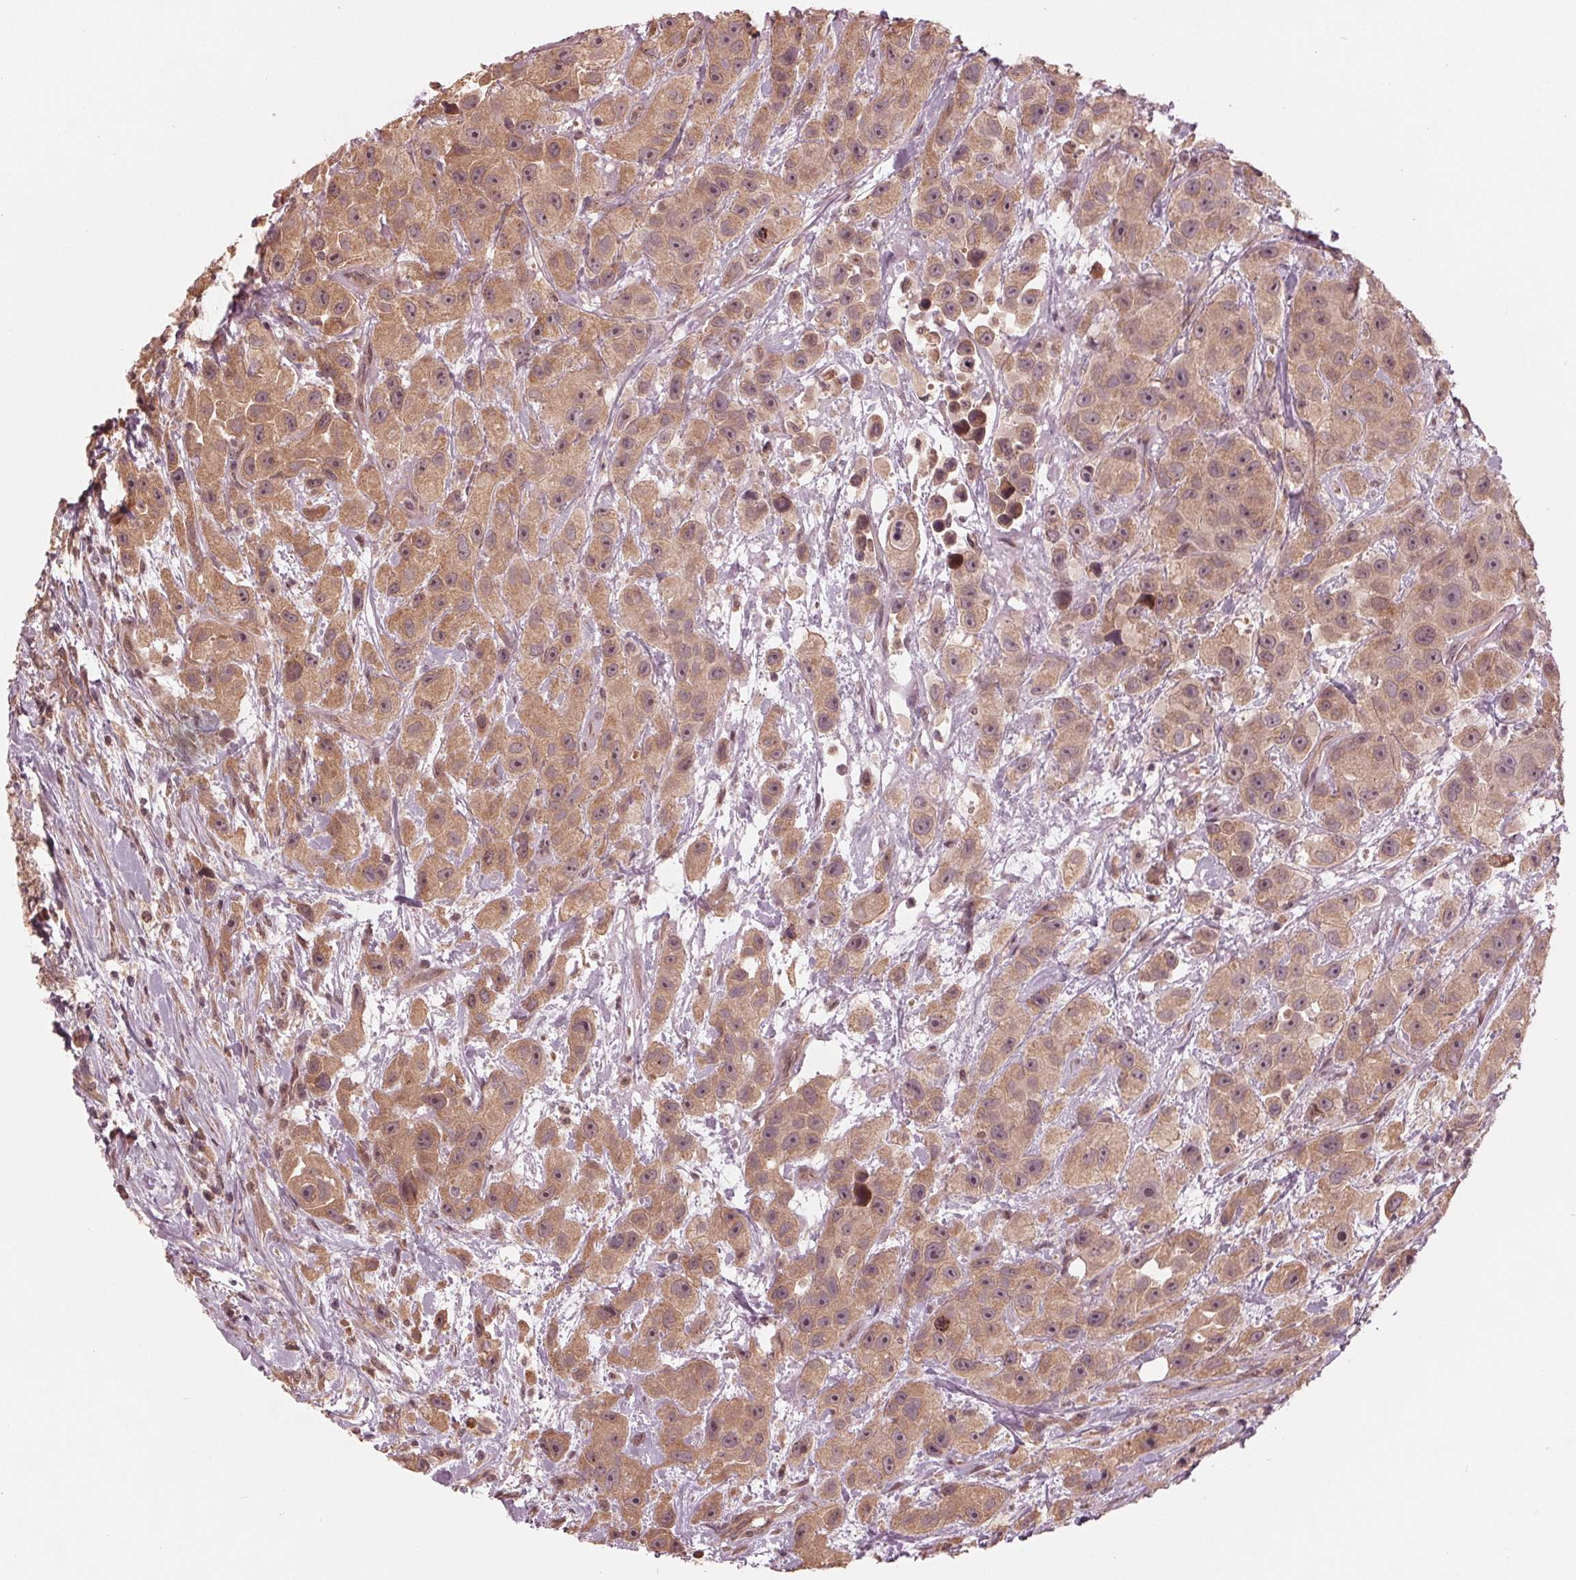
{"staining": {"intensity": "moderate", "quantity": ">75%", "location": "cytoplasmic/membranous,nuclear"}, "tissue": "urothelial cancer", "cell_type": "Tumor cells", "image_type": "cancer", "snomed": [{"axis": "morphology", "description": "Urothelial carcinoma, High grade"}, {"axis": "topography", "description": "Urinary bladder"}], "caption": "Human urothelial cancer stained with a protein marker reveals moderate staining in tumor cells.", "gene": "ZNF471", "patient": {"sex": "male", "age": 79}}